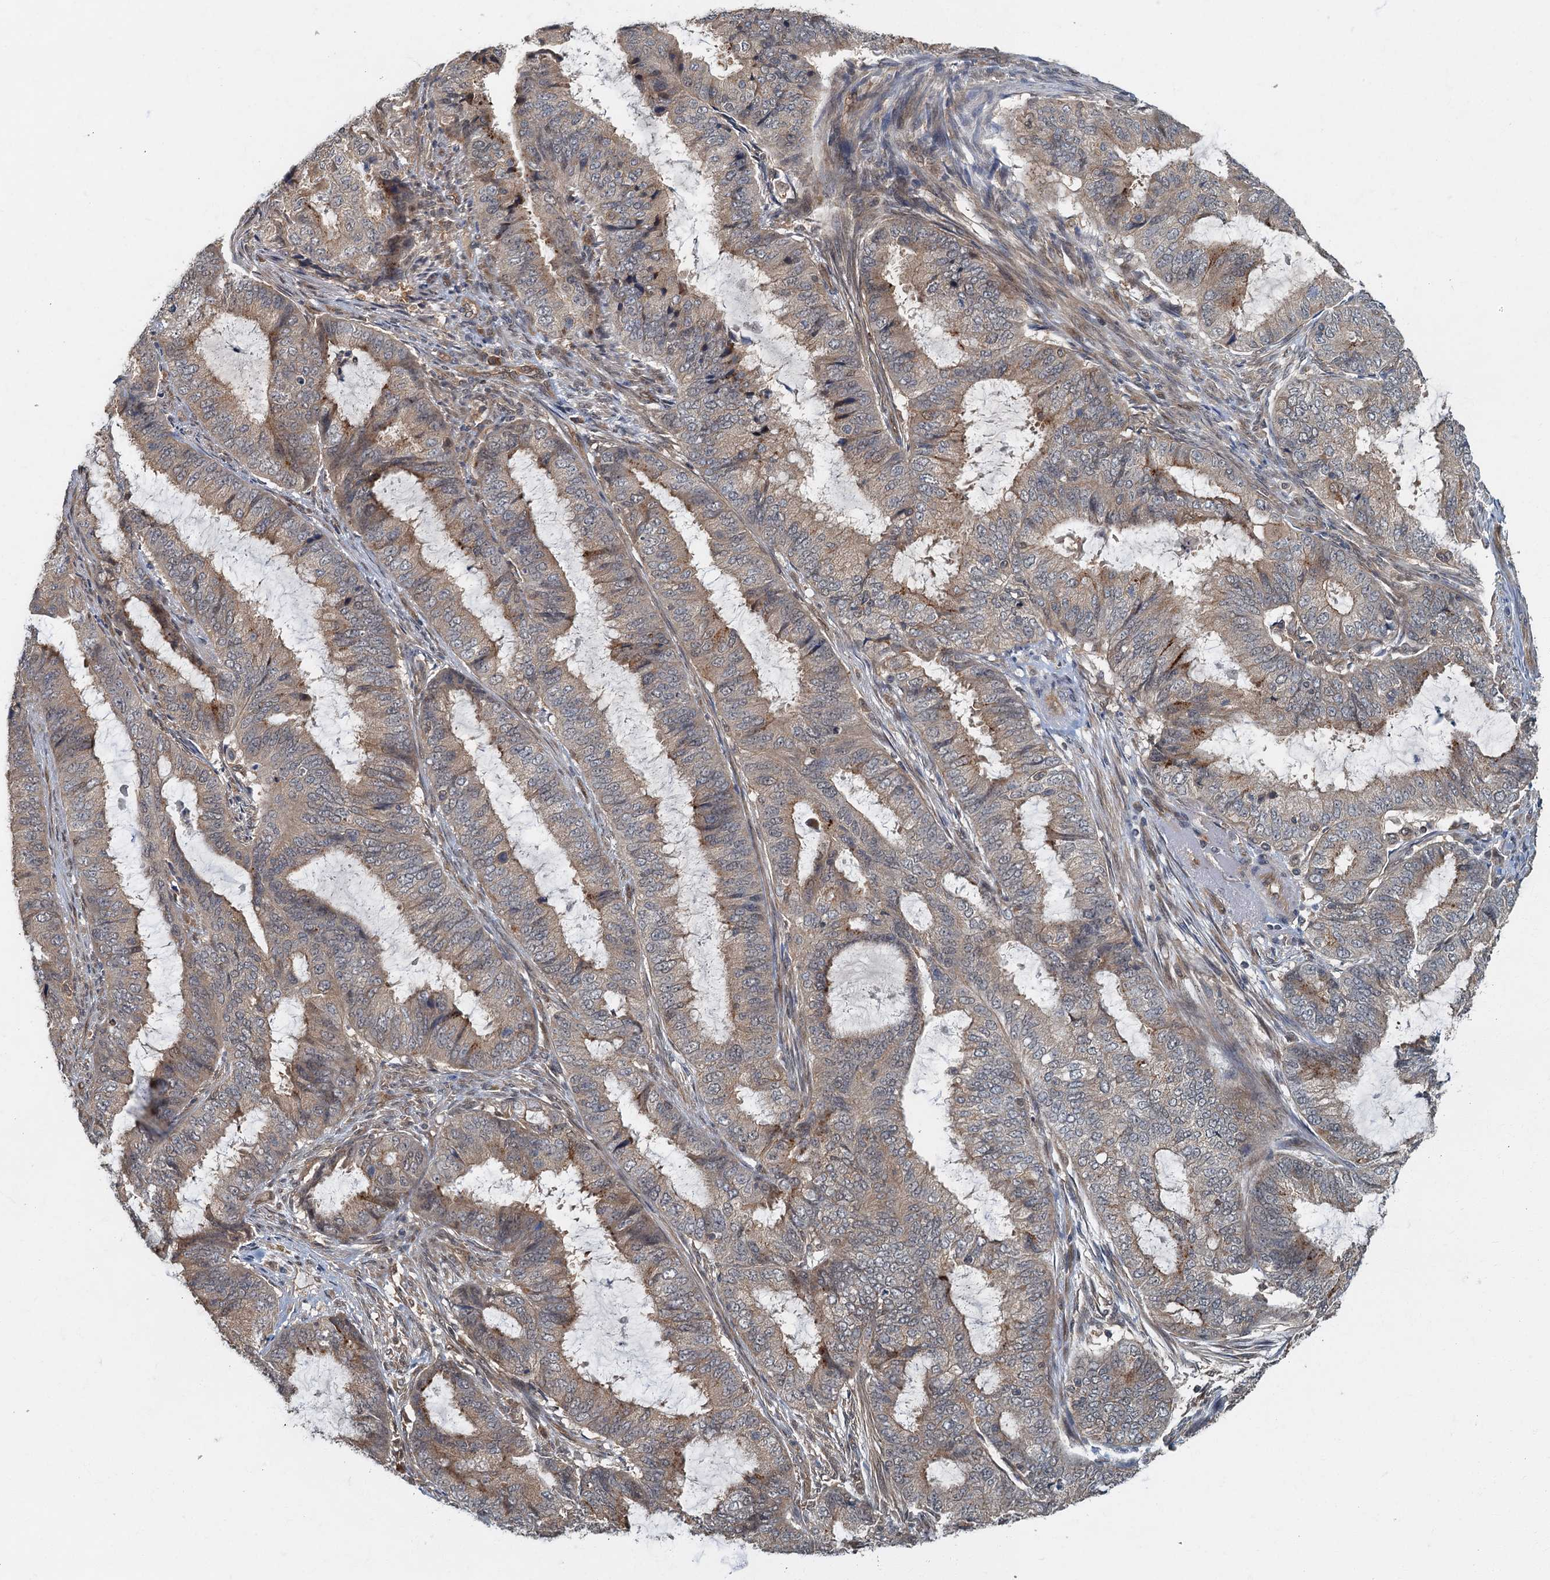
{"staining": {"intensity": "weak", "quantity": "25%-75%", "location": "cytoplasmic/membranous"}, "tissue": "endometrial cancer", "cell_type": "Tumor cells", "image_type": "cancer", "snomed": [{"axis": "morphology", "description": "Adenocarcinoma, NOS"}, {"axis": "topography", "description": "Endometrium"}], "caption": "Protein expression by IHC displays weak cytoplasmic/membranous positivity in about 25%-75% of tumor cells in endometrial cancer (adenocarcinoma).", "gene": "TBCK", "patient": {"sex": "female", "age": 51}}